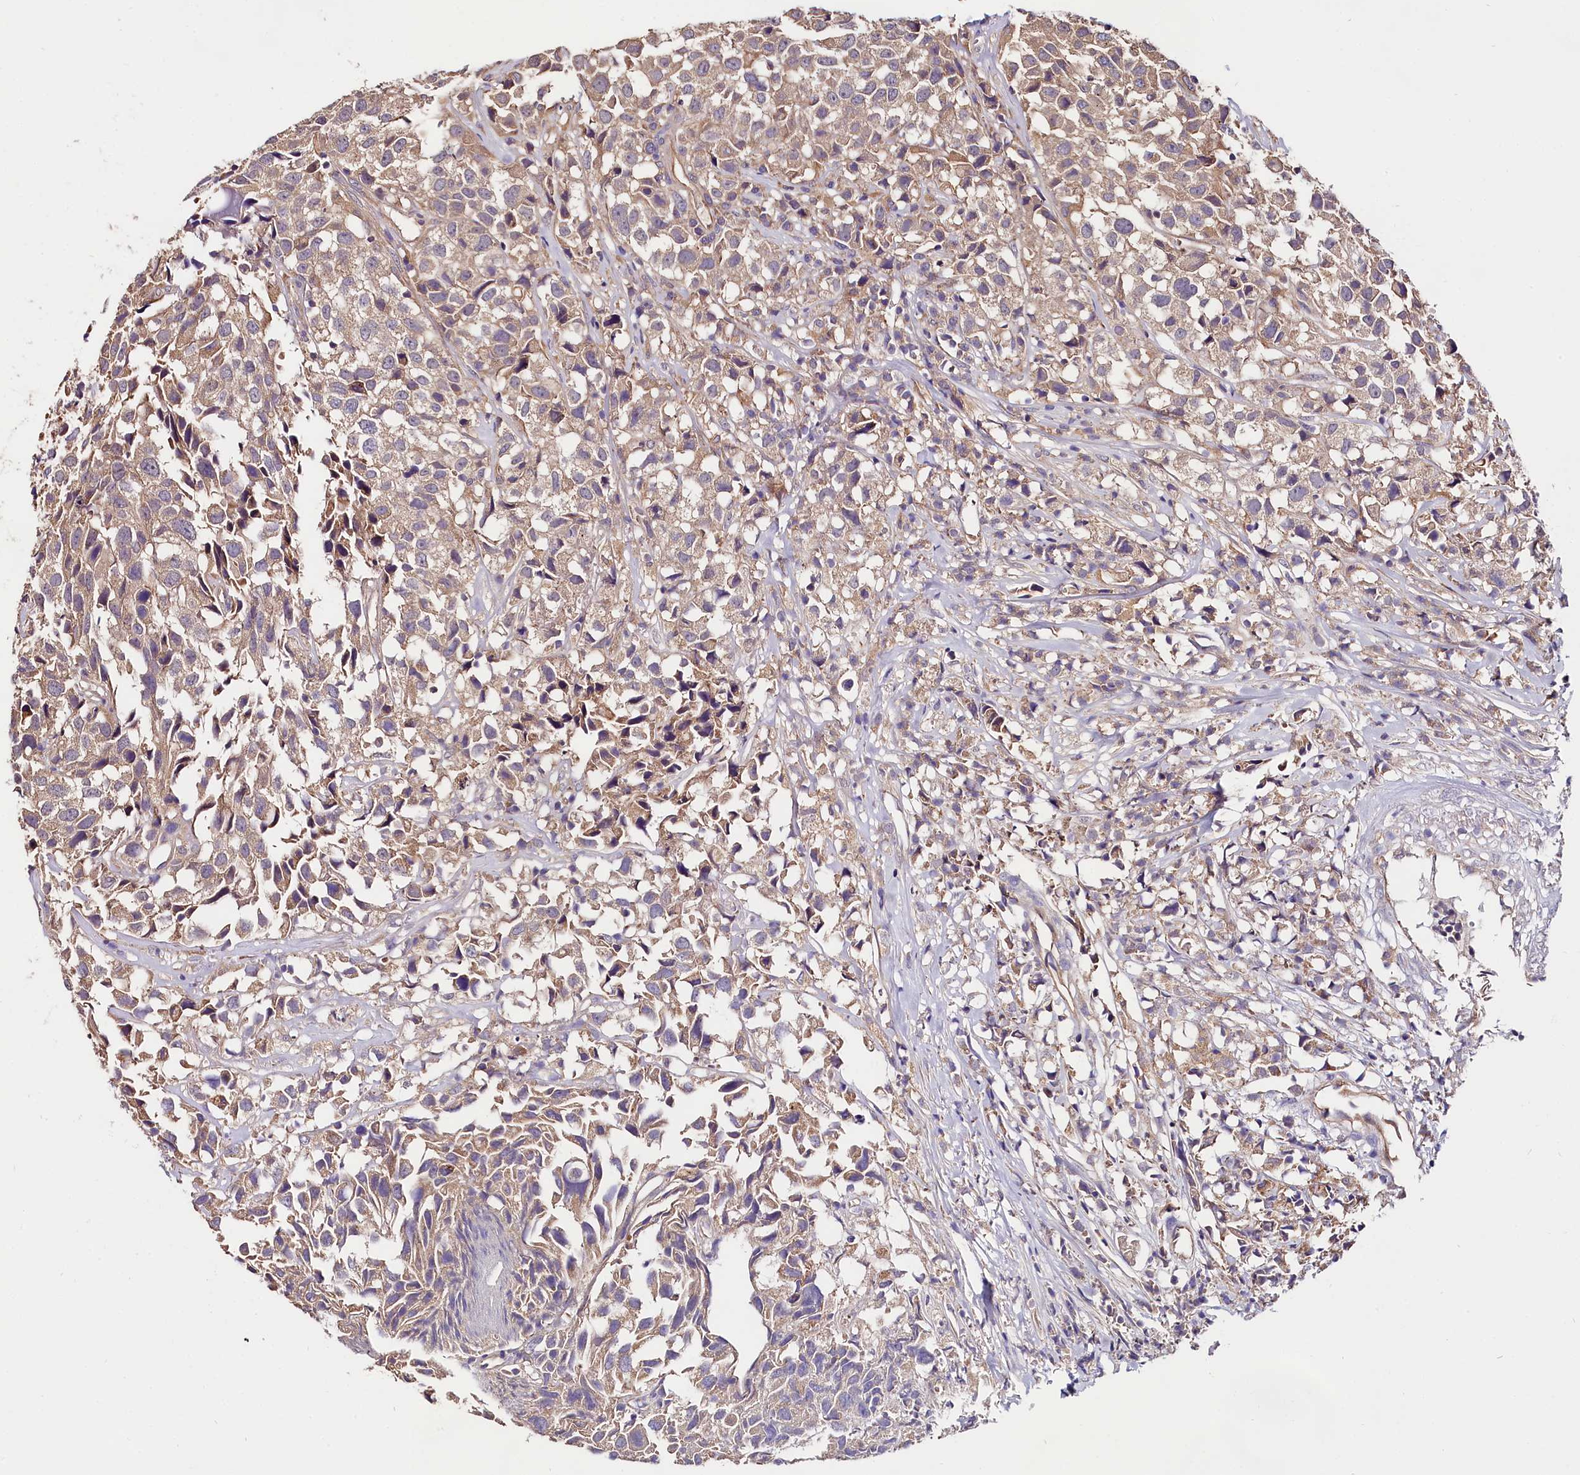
{"staining": {"intensity": "weak", "quantity": "25%-75%", "location": "cytoplasmic/membranous"}, "tissue": "urothelial cancer", "cell_type": "Tumor cells", "image_type": "cancer", "snomed": [{"axis": "morphology", "description": "Urothelial carcinoma, High grade"}, {"axis": "topography", "description": "Urinary bladder"}], "caption": "DAB immunohistochemical staining of high-grade urothelial carcinoma displays weak cytoplasmic/membranous protein staining in approximately 25%-75% of tumor cells.", "gene": "SPG11", "patient": {"sex": "female", "age": 75}}